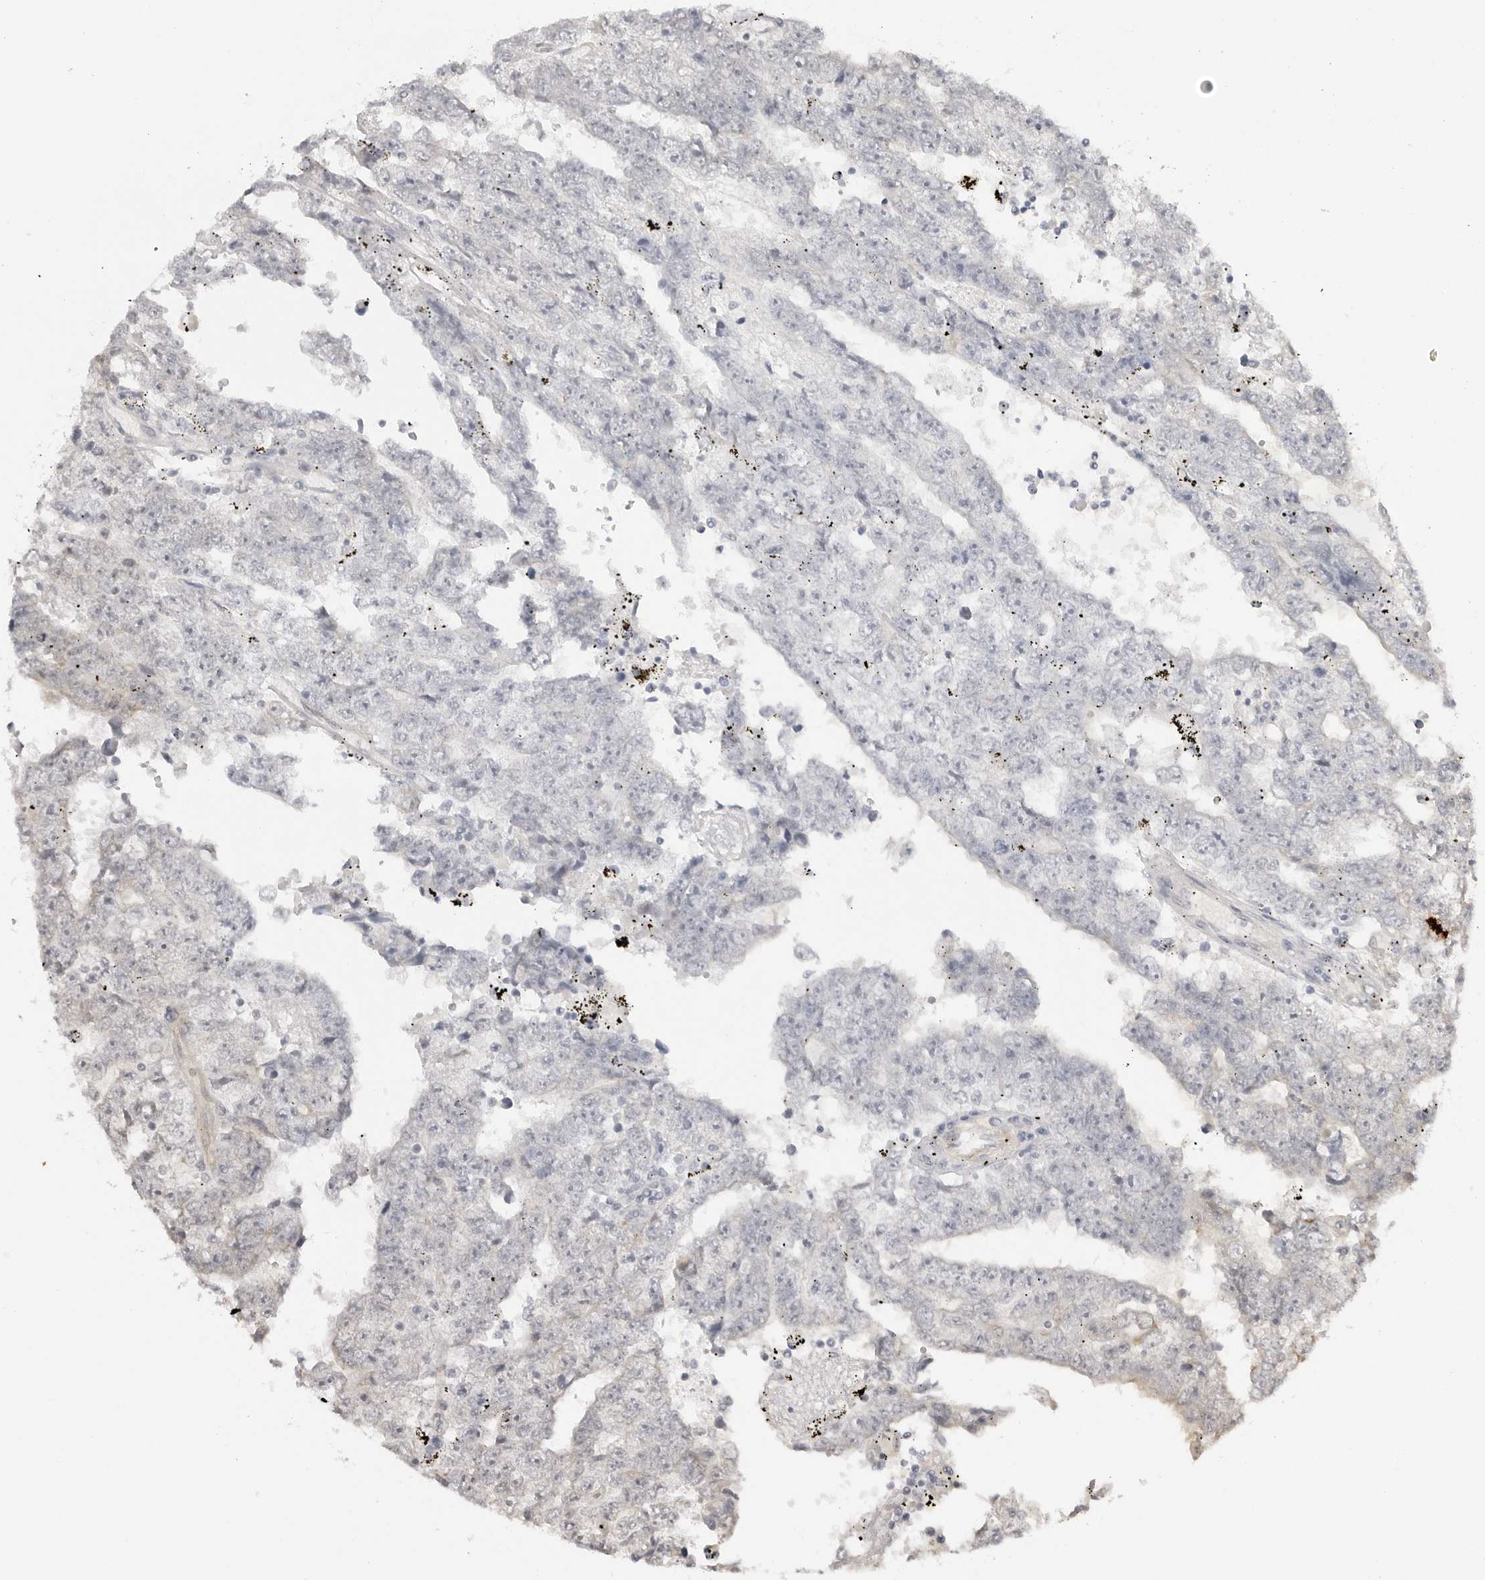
{"staining": {"intensity": "negative", "quantity": "none", "location": "none"}, "tissue": "testis cancer", "cell_type": "Tumor cells", "image_type": "cancer", "snomed": [{"axis": "morphology", "description": "Carcinoma, Embryonal, NOS"}, {"axis": "topography", "description": "Testis"}], "caption": "Human embryonal carcinoma (testis) stained for a protein using immunohistochemistry (IHC) demonstrates no staining in tumor cells.", "gene": "TRAPPC3", "patient": {"sex": "male", "age": 25}}